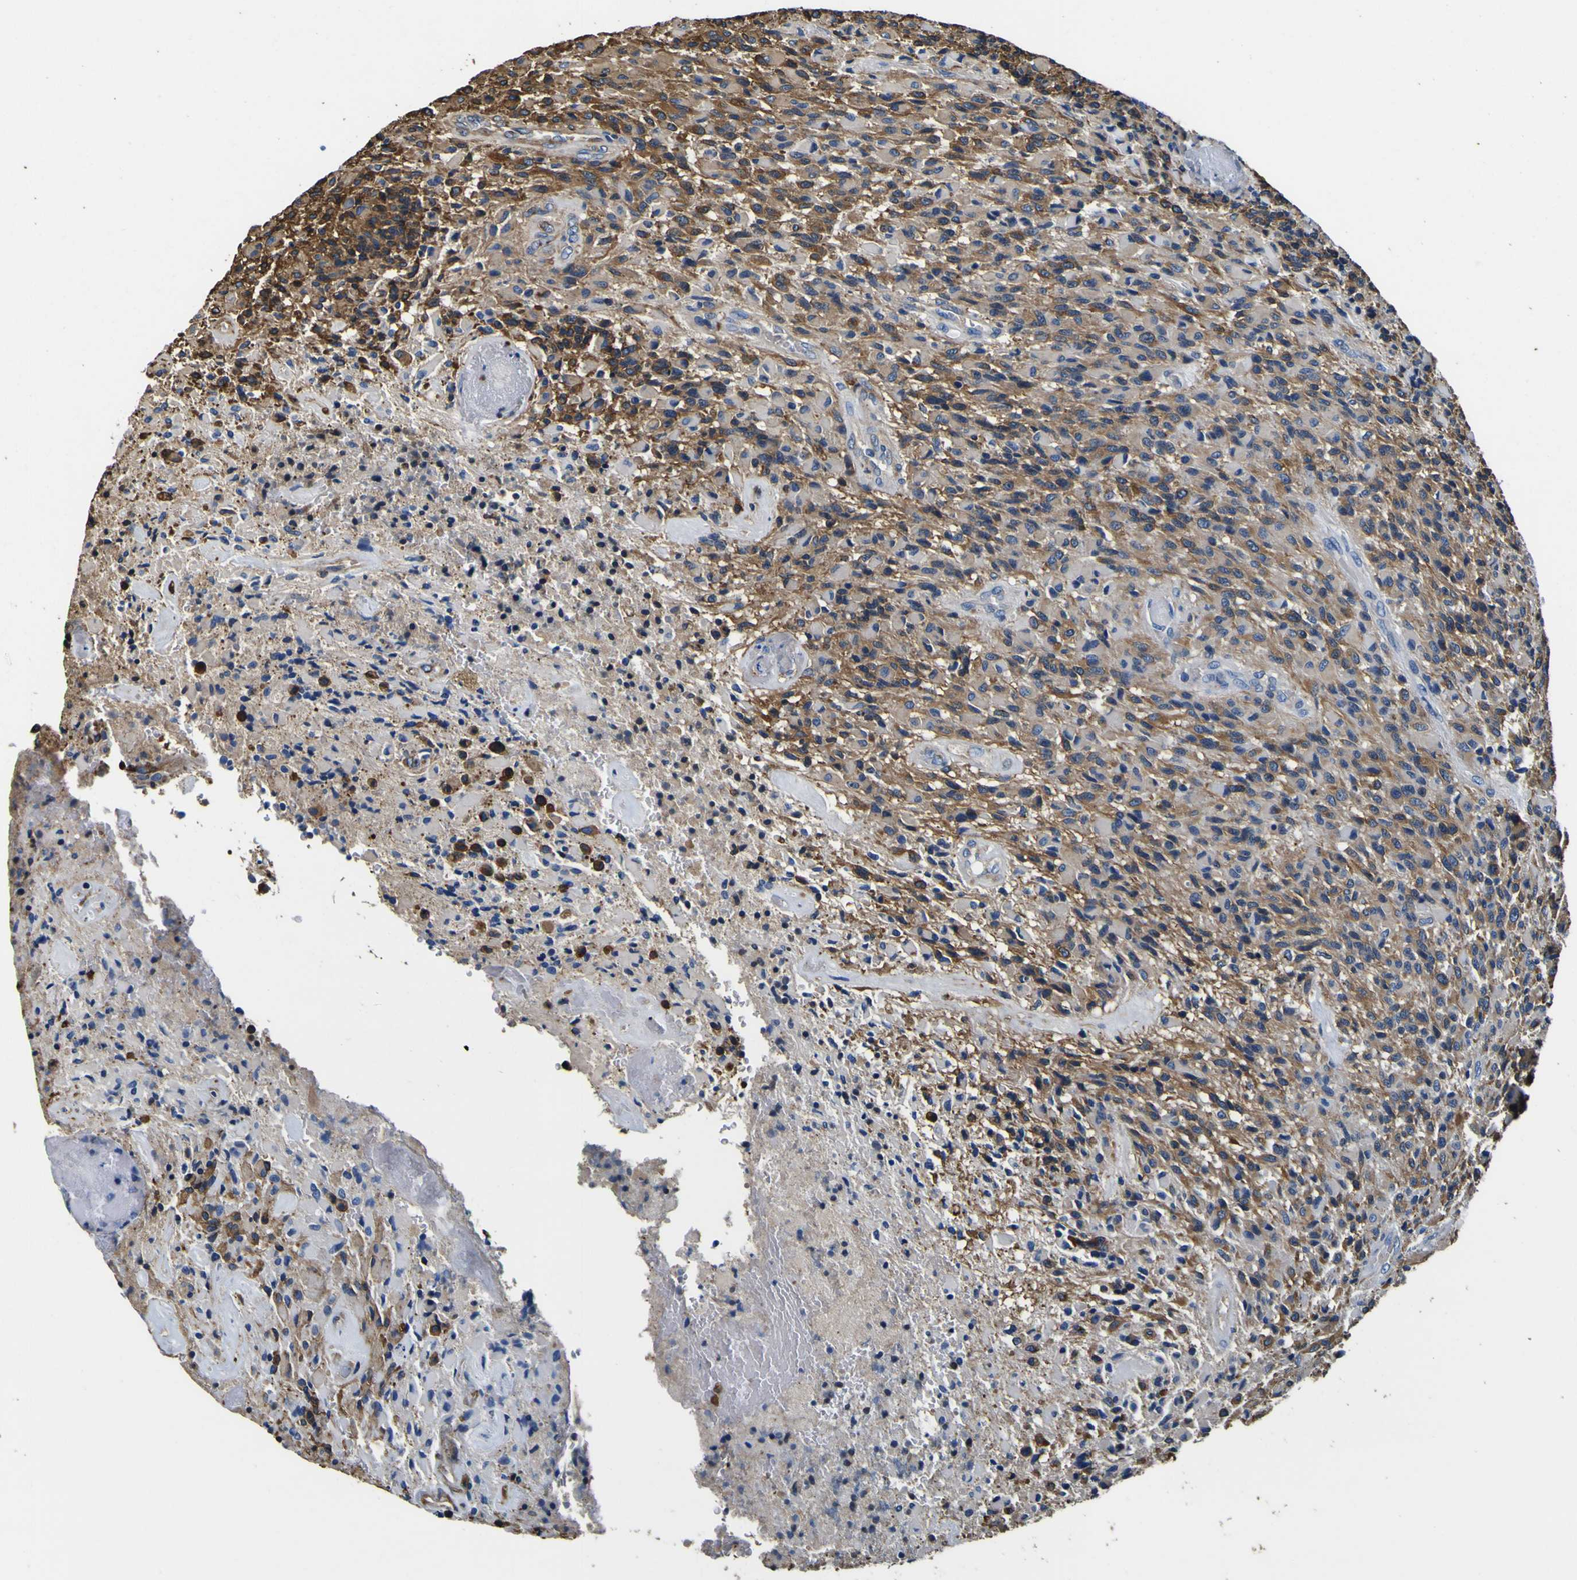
{"staining": {"intensity": "moderate", "quantity": ">75%", "location": "cytoplasmic/membranous"}, "tissue": "glioma", "cell_type": "Tumor cells", "image_type": "cancer", "snomed": [{"axis": "morphology", "description": "Glioma, malignant, High grade"}, {"axis": "topography", "description": "Brain"}], "caption": "Brown immunohistochemical staining in glioma displays moderate cytoplasmic/membranous positivity in about >75% of tumor cells.", "gene": "TUBA1B", "patient": {"sex": "male", "age": 71}}